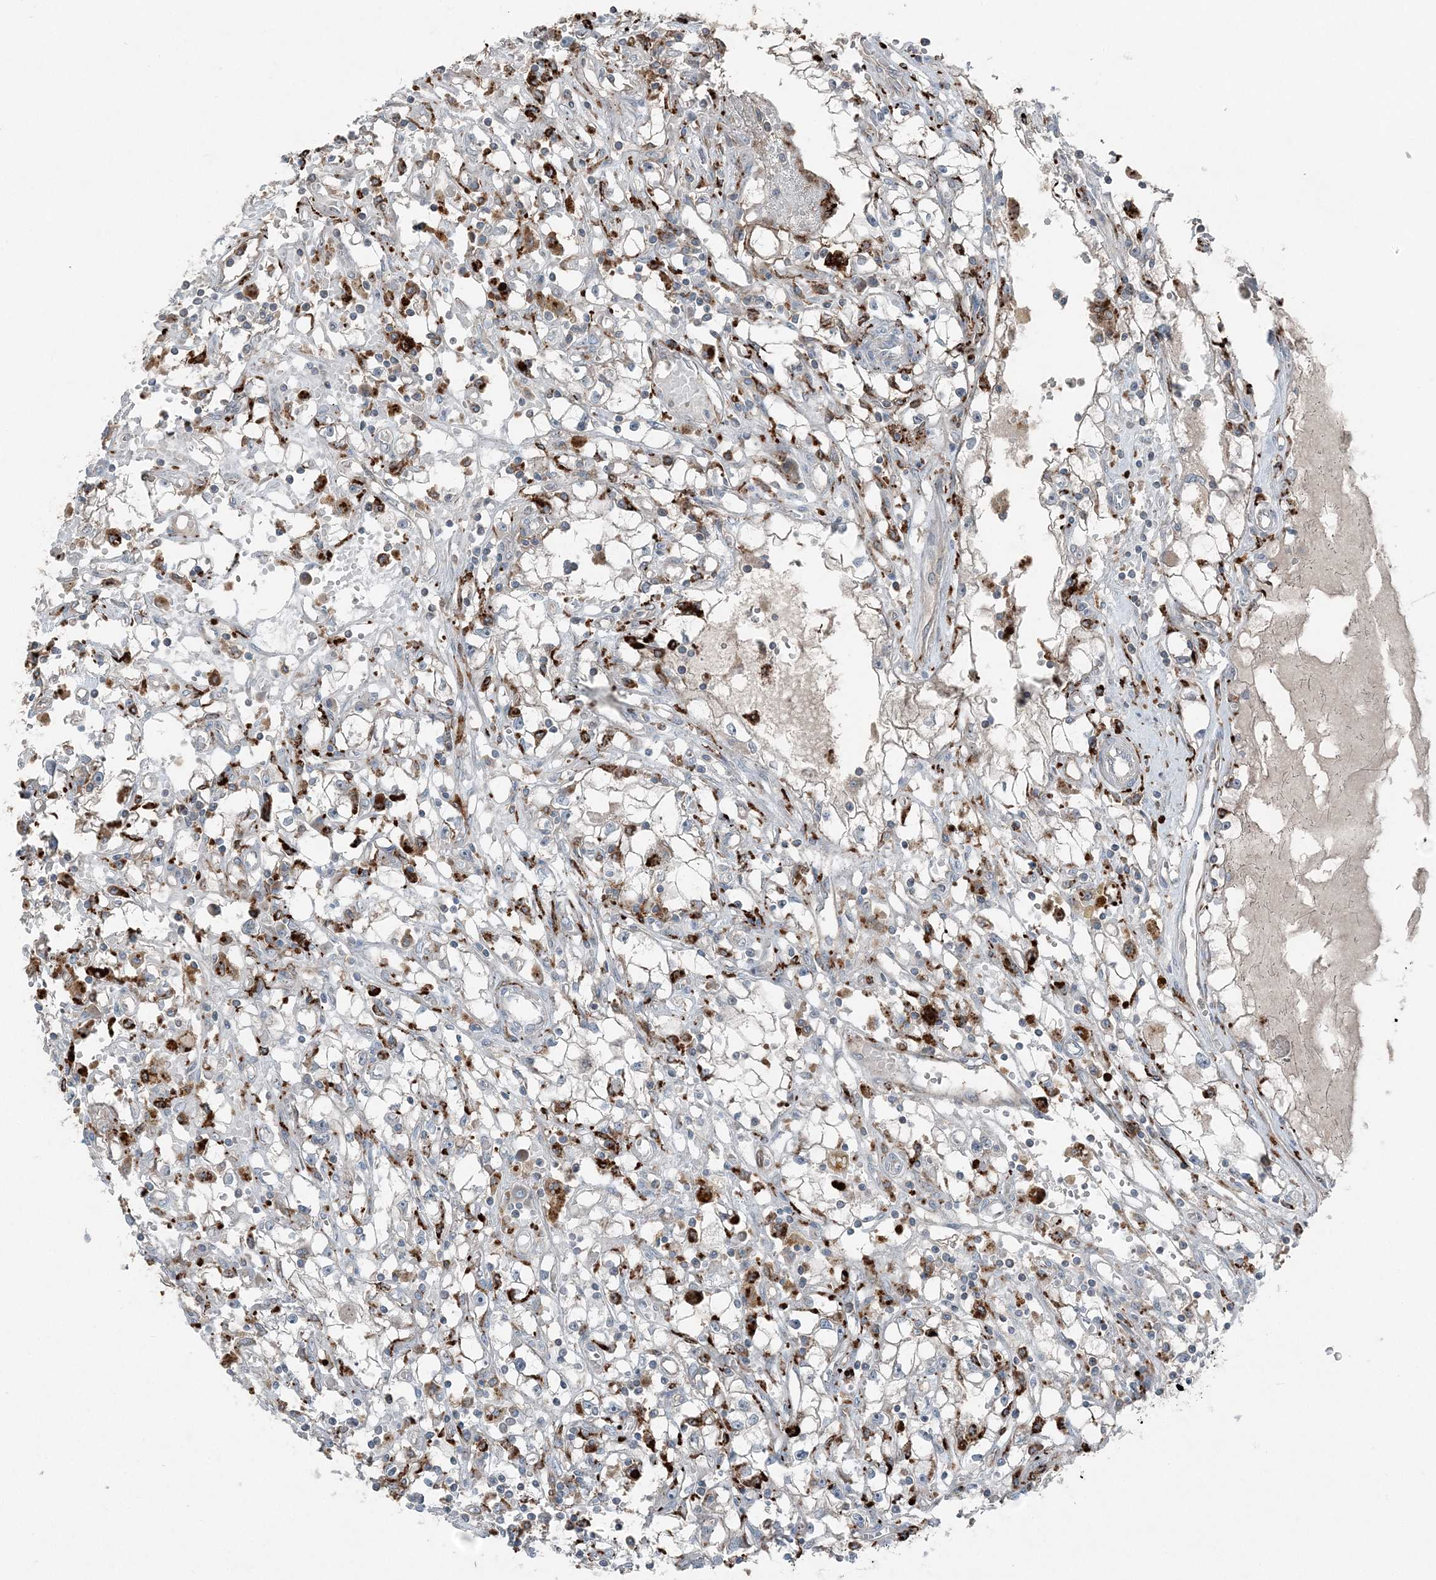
{"staining": {"intensity": "negative", "quantity": "none", "location": "none"}, "tissue": "renal cancer", "cell_type": "Tumor cells", "image_type": "cancer", "snomed": [{"axis": "morphology", "description": "Adenocarcinoma, NOS"}, {"axis": "topography", "description": "Kidney"}], "caption": "Photomicrograph shows no protein staining in tumor cells of renal cancer tissue.", "gene": "KY", "patient": {"sex": "male", "age": 56}}